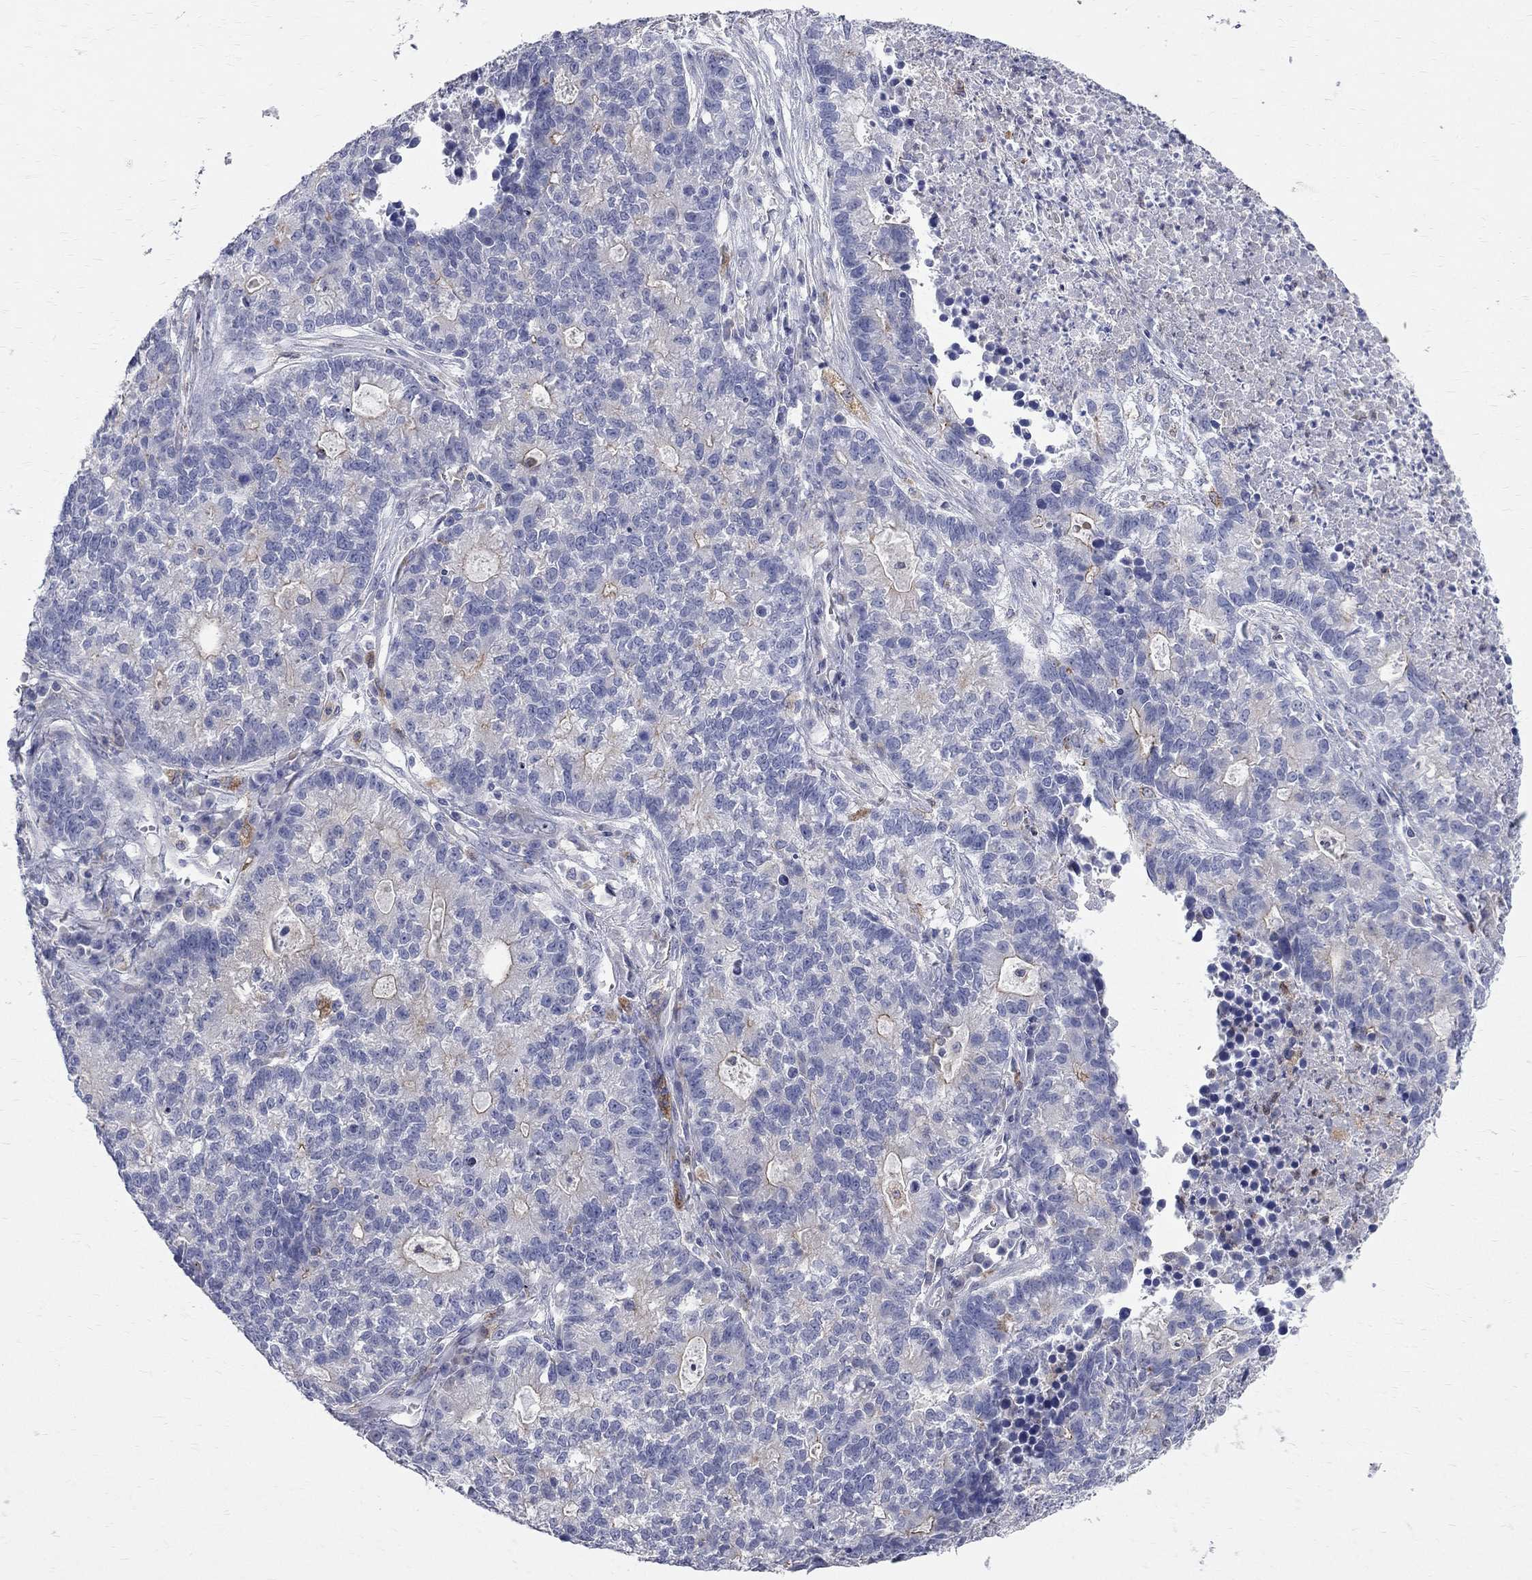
{"staining": {"intensity": "negative", "quantity": "none", "location": "none"}, "tissue": "lung cancer", "cell_type": "Tumor cells", "image_type": "cancer", "snomed": [{"axis": "morphology", "description": "Adenocarcinoma, NOS"}, {"axis": "topography", "description": "Lung"}], "caption": "Lung adenocarcinoma was stained to show a protein in brown. There is no significant expression in tumor cells.", "gene": "ACSL1", "patient": {"sex": "male", "age": 57}}